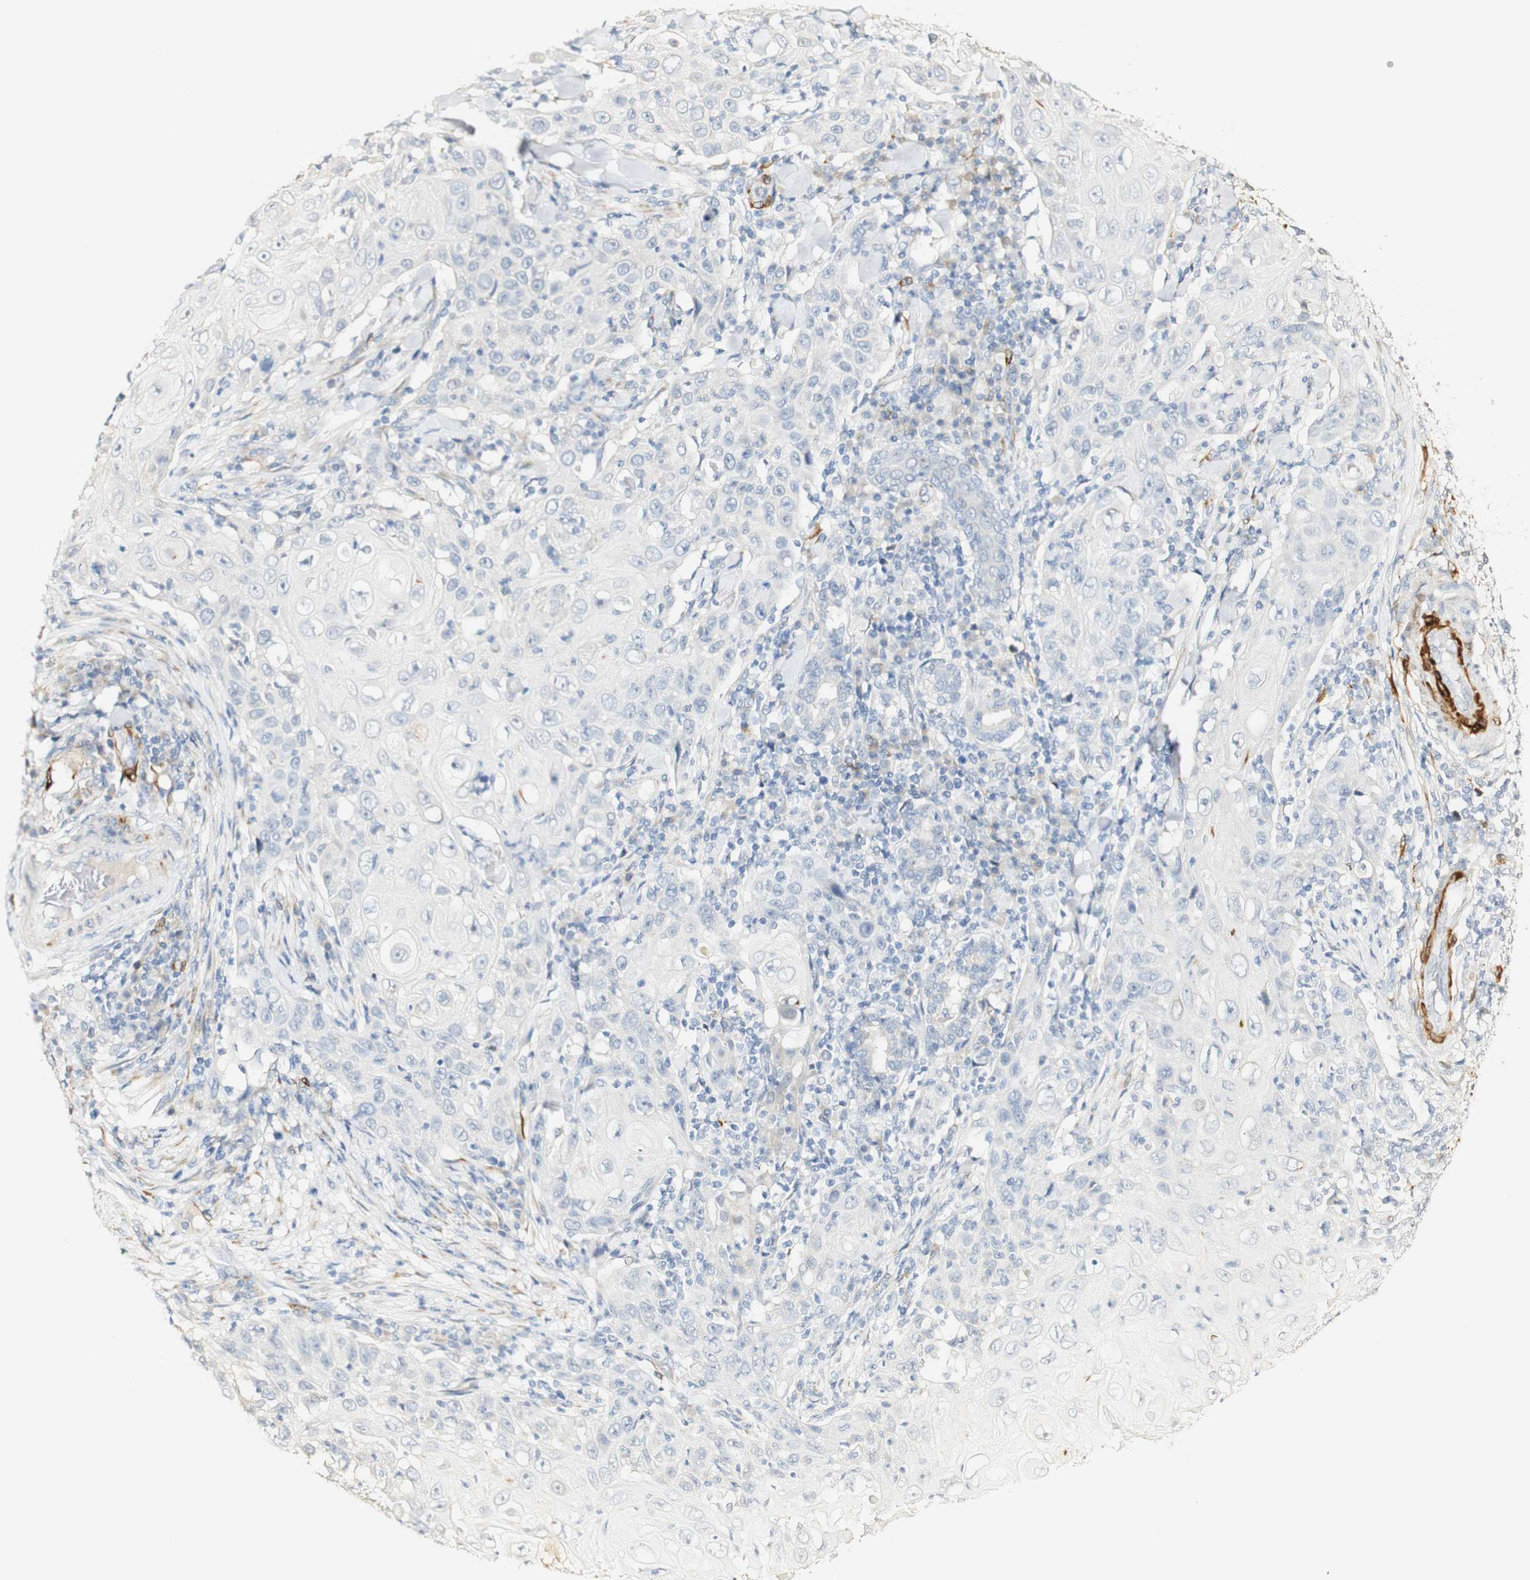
{"staining": {"intensity": "negative", "quantity": "none", "location": "none"}, "tissue": "skin cancer", "cell_type": "Tumor cells", "image_type": "cancer", "snomed": [{"axis": "morphology", "description": "Squamous cell carcinoma, NOS"}, {"axis": "topography", "description": "Skin"}], "caption": "Image shows no protein positivity in tumor cells of skin squamous cell carcinoma tissue. (Brightfield microscopy of DAB immunohistochemistry at high magnification).", "gene": "FMO3", "patient": {"sex": "female", "age": 88}}